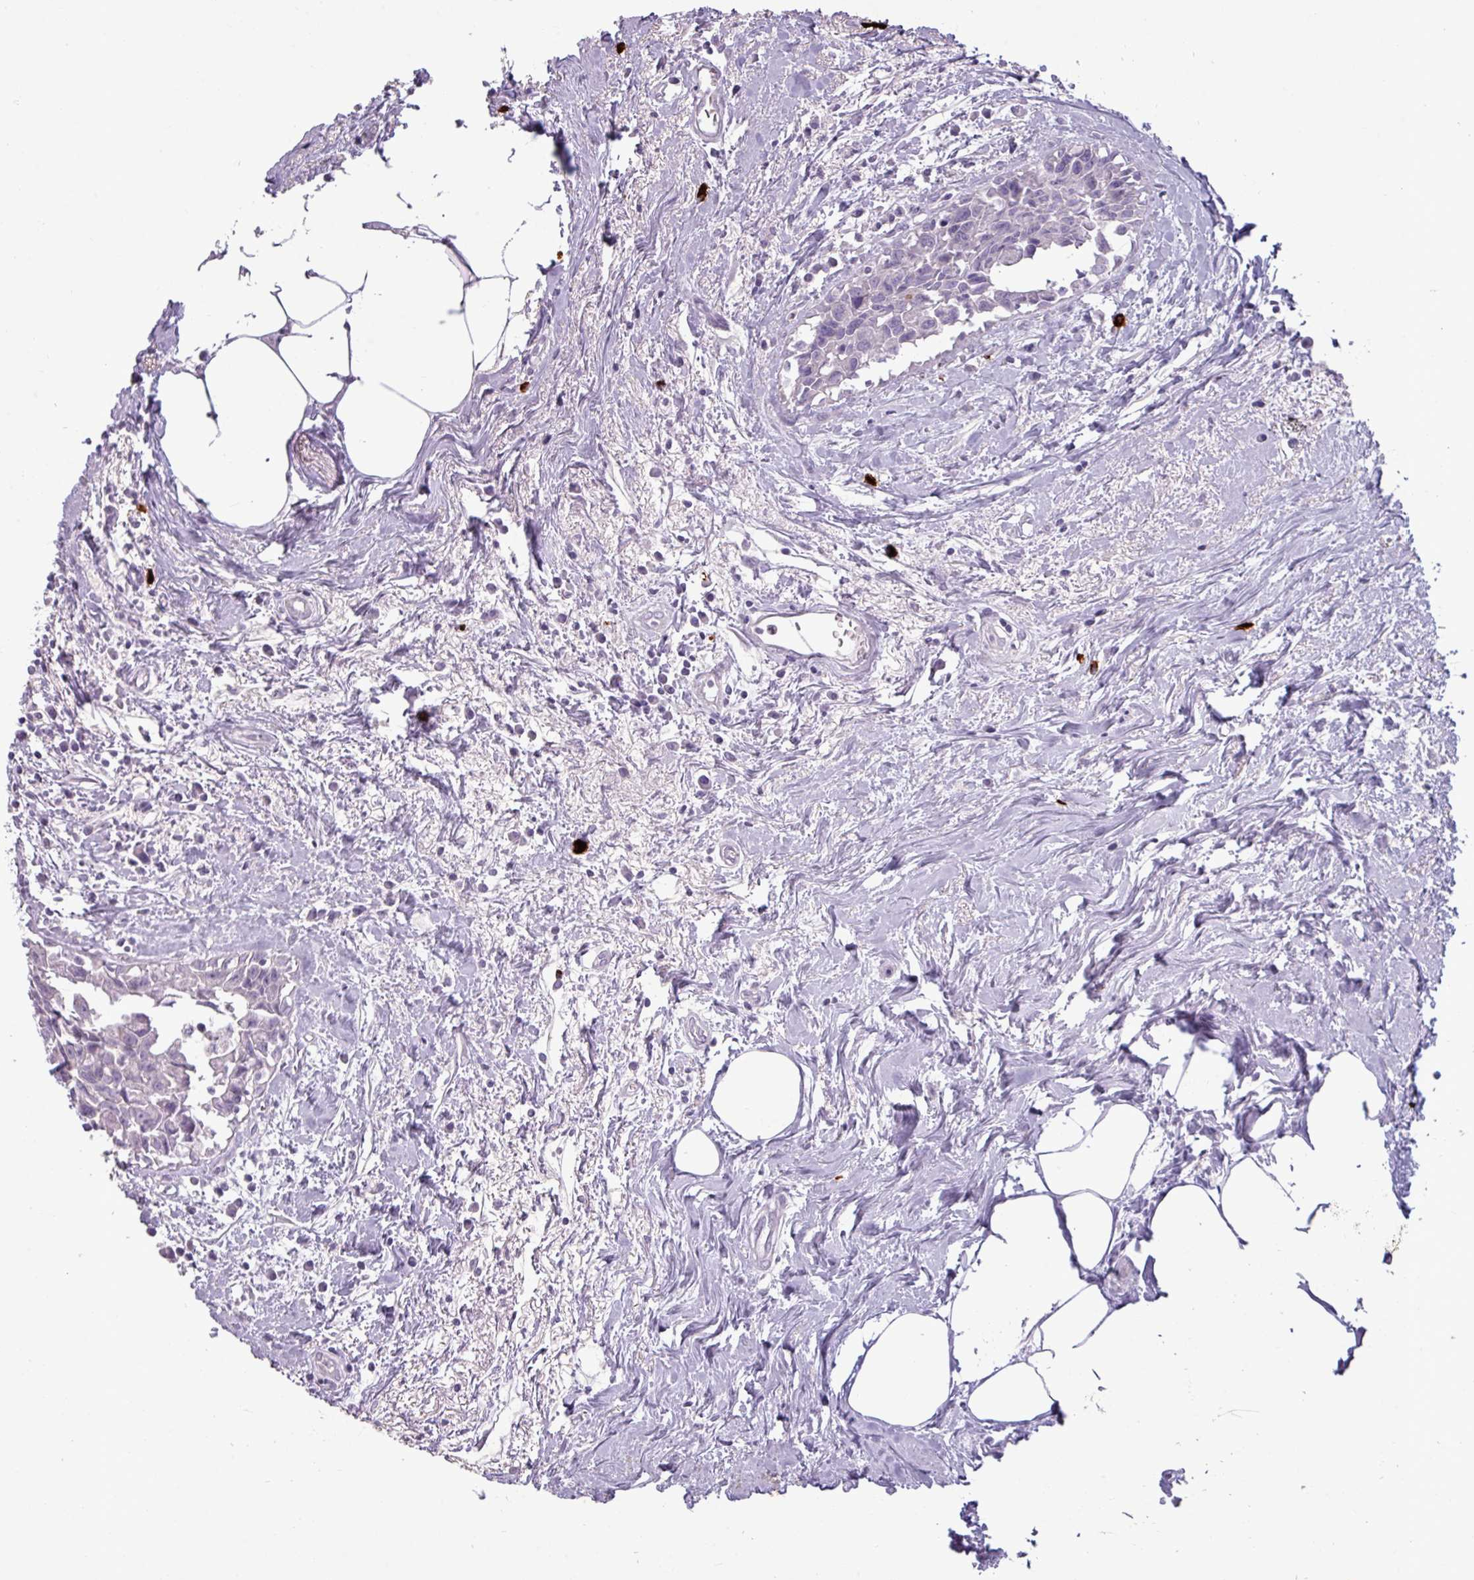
{"staining": {"intensity": "negative", "quantity": "none", "location": "none"}, "tissue": "breast cancer", "cell_type": "Tumor cells", "image_type": "cancer", "snomed": [{"axis": "morphology", "description": "Carcinoma, NOS"}, {"axis": "topography", "description": "Breast"}], "caption": "Protein analysis of carcinoma (breast) reveals no significant expression in tumor cells. (DAB (3,3'-diaminobenzidine) immunohistochemistry (IHC) visualized using brightfield microscopy, high magnification).", "gene": "TRIM39", "patient": {"sex": "female", "age": 60}}